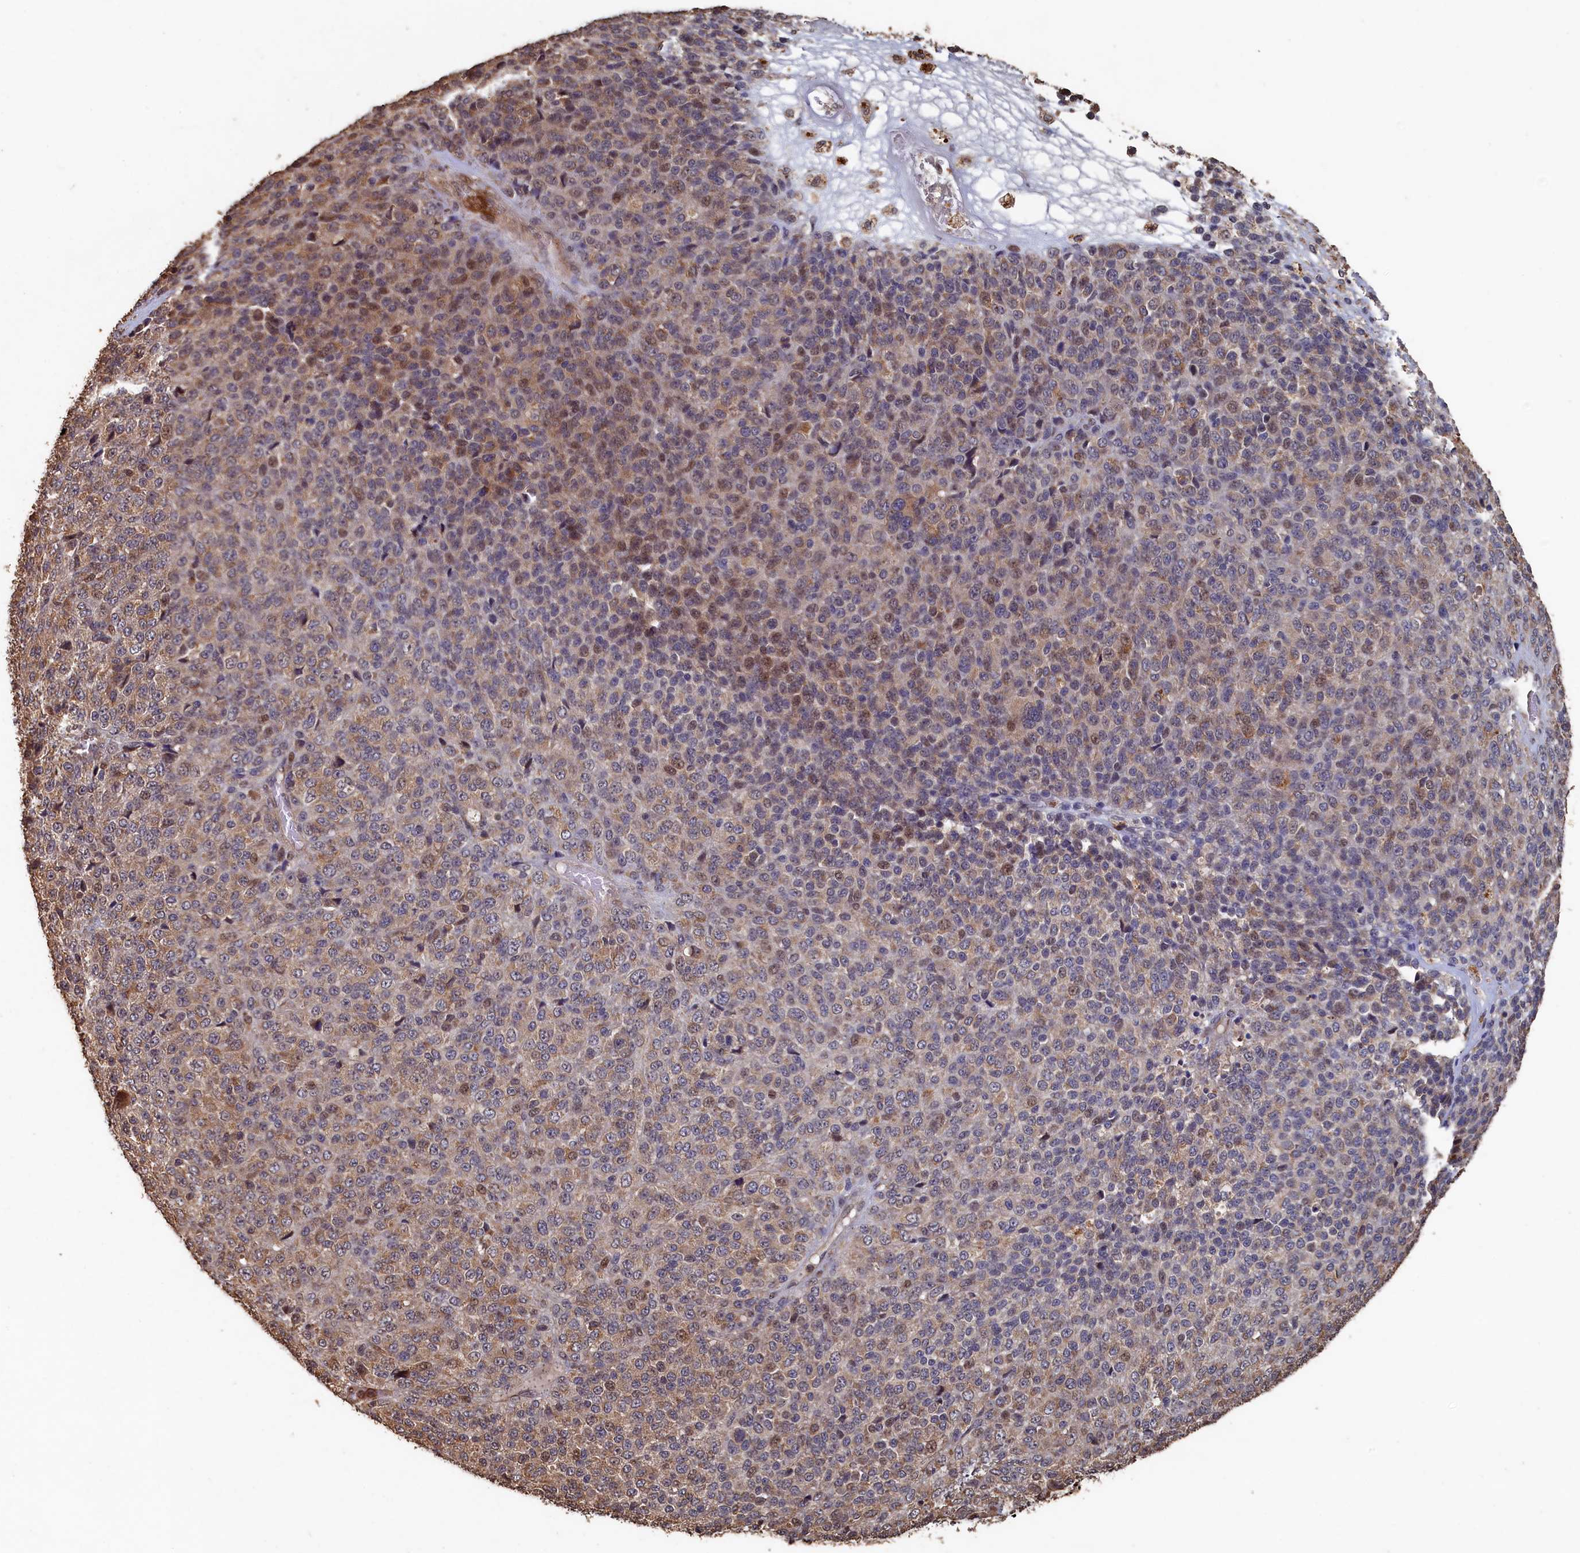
{"staining": {"intensity": "weak", "quantity": "<25%", "location": "cytoplasmic/membranous"}, "tissue": "melanoma", "cell_type": "Tumor cells", "image_type": "cancer", "snomed": [{"axis": "morphology", "description": "Malignant melanoma, Metastatic site"}, {"axis": "topography", "description": "Brain"}], "caption": "Melanoma stained for a protein using immunohistochemistry (IHC) demonstrates no staining tumor cells.", "gene": "PIGN", "patient": {"sex": "female", "age": 56}}